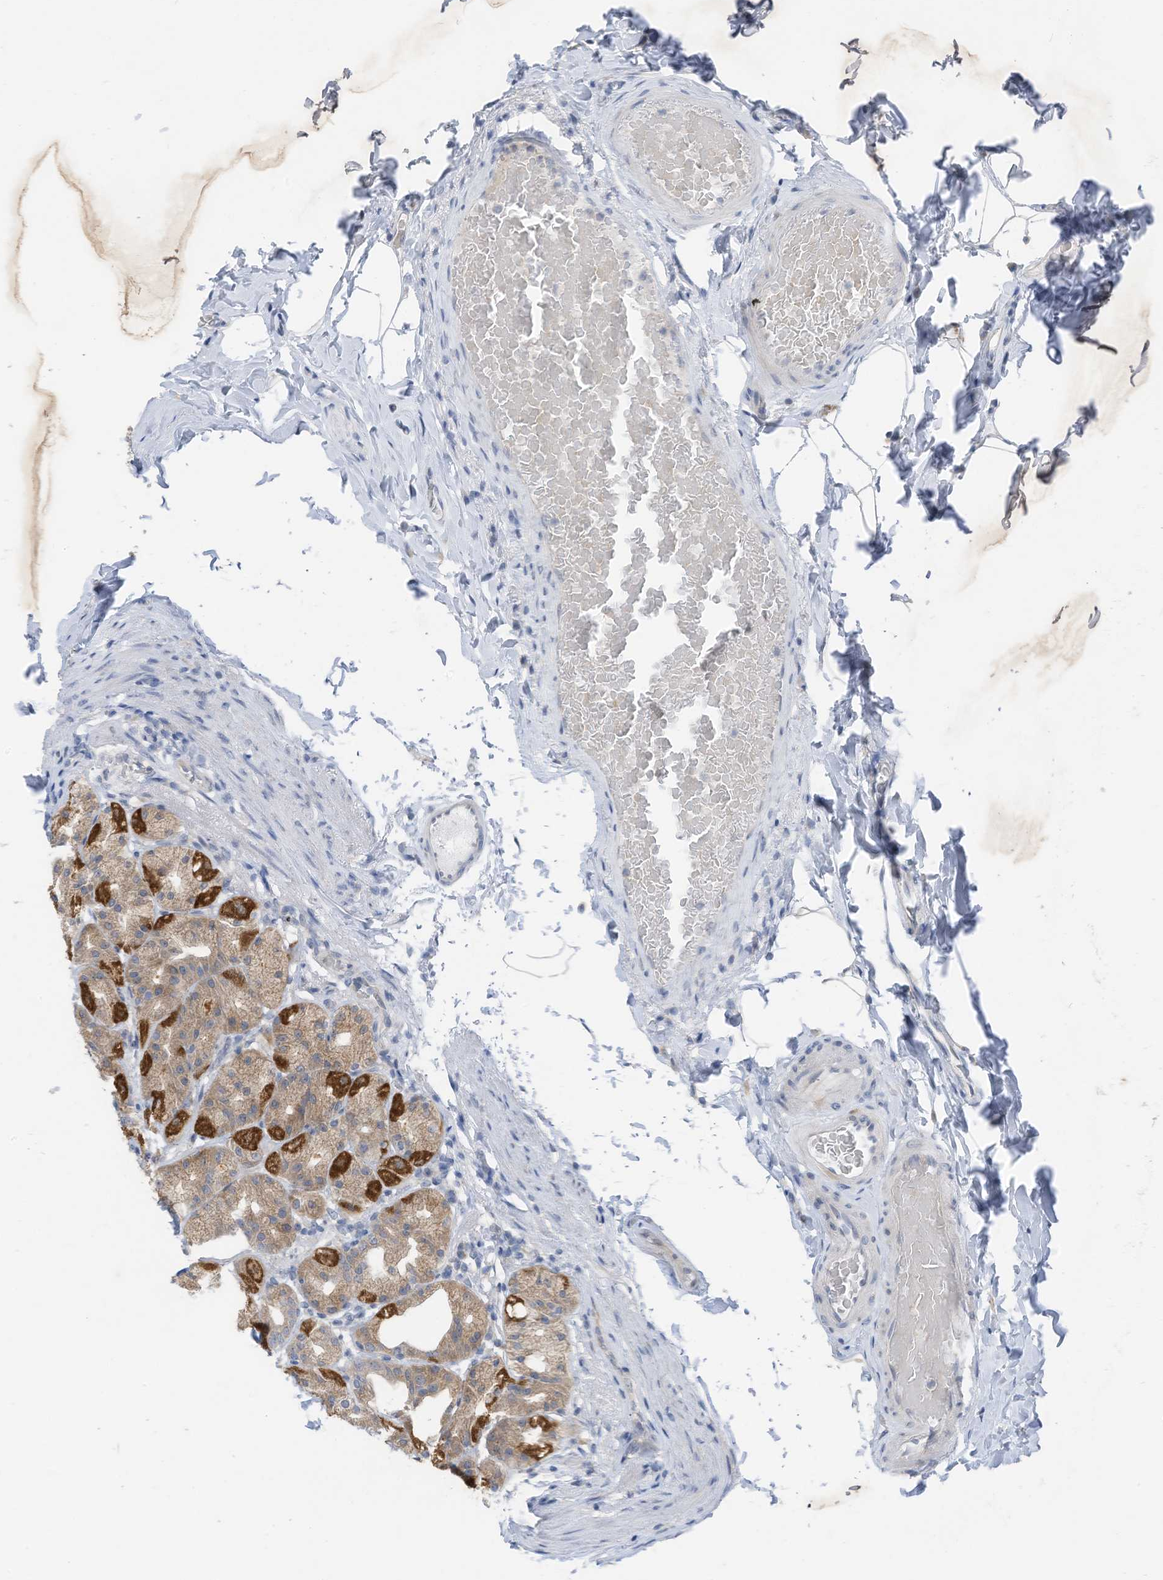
{"staining": {"intensity": "moderate", "quantity": ">75%", "location": "cytoplasmic/membranous"}, "tissue": "stomach", "cell_type": "Glandular cells", "image_type": "normal", "snomed": [{"axis": "morphology", "description": "Normal tissue, NOS"}, {"axis": "topography", "description": "Stomach, upper"}], "caption": "DAB immunohistochemical staining of benign stomach shows moderate cytoplasmic/membranous protein positivity in approximately >75% of glandular cells. Using DAB (brown) and hematoxylin (blue) stains, captured at high magnification using brightfield microscopy.", "gene": "LDAH", "patient": {"sex": "male", "age": 68}}